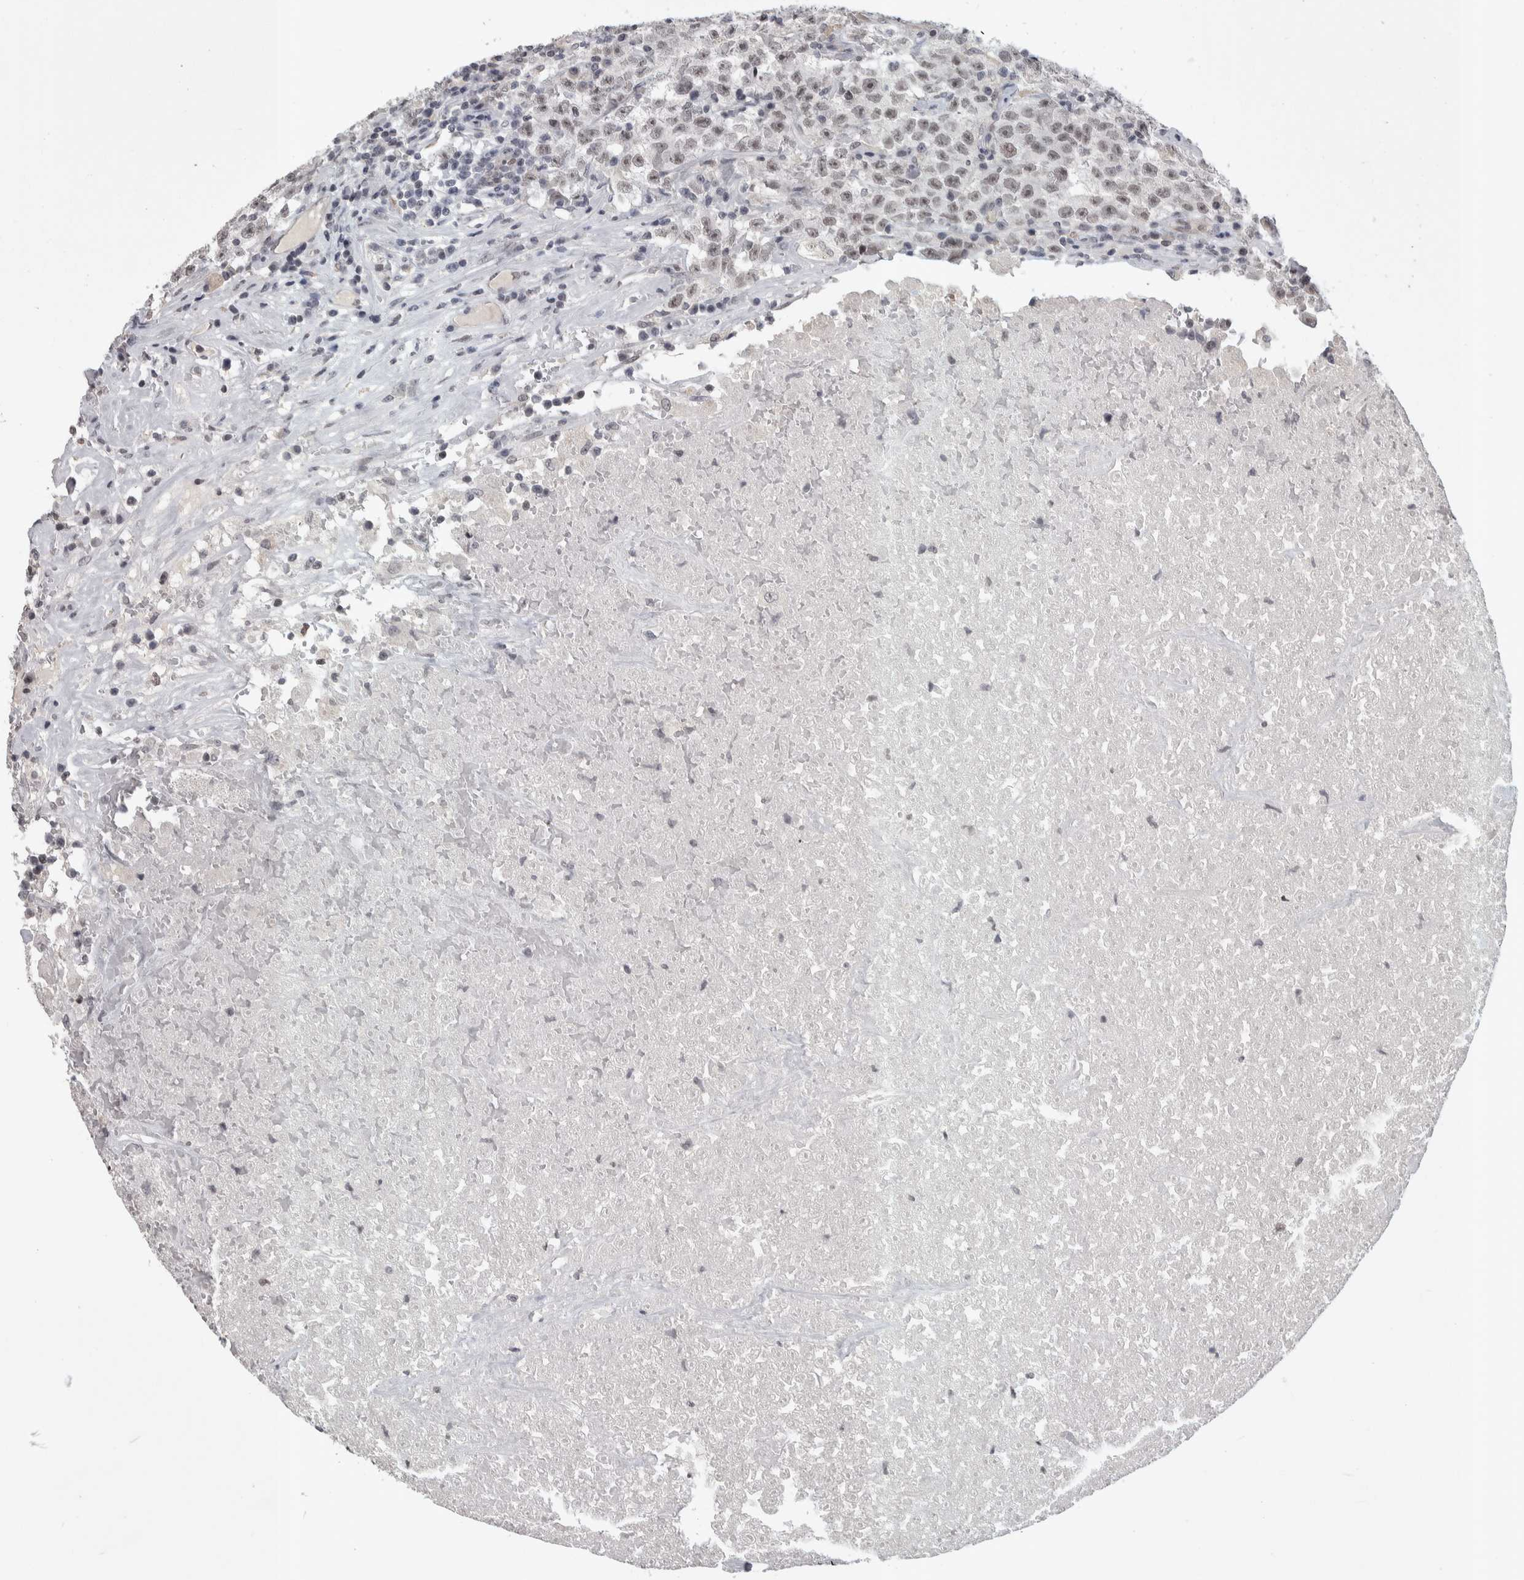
{"staining": {"intensity": "weak", "quantity": "<25%", "location": "nuclear"}, "tissue": "testis cancer", "cell_type": "Tumor cells", "image_type": "cancer", "snomed": [{"axis": "morphology", "description": "Seminoma, NOS"}, {"axis": "topography", "description": "Testis"}], "caption": "Tumor cells show no significant positivity in testis cancer.", "gene": "ZSCAN21", "patient": {"sex": "male", "age": 22}}